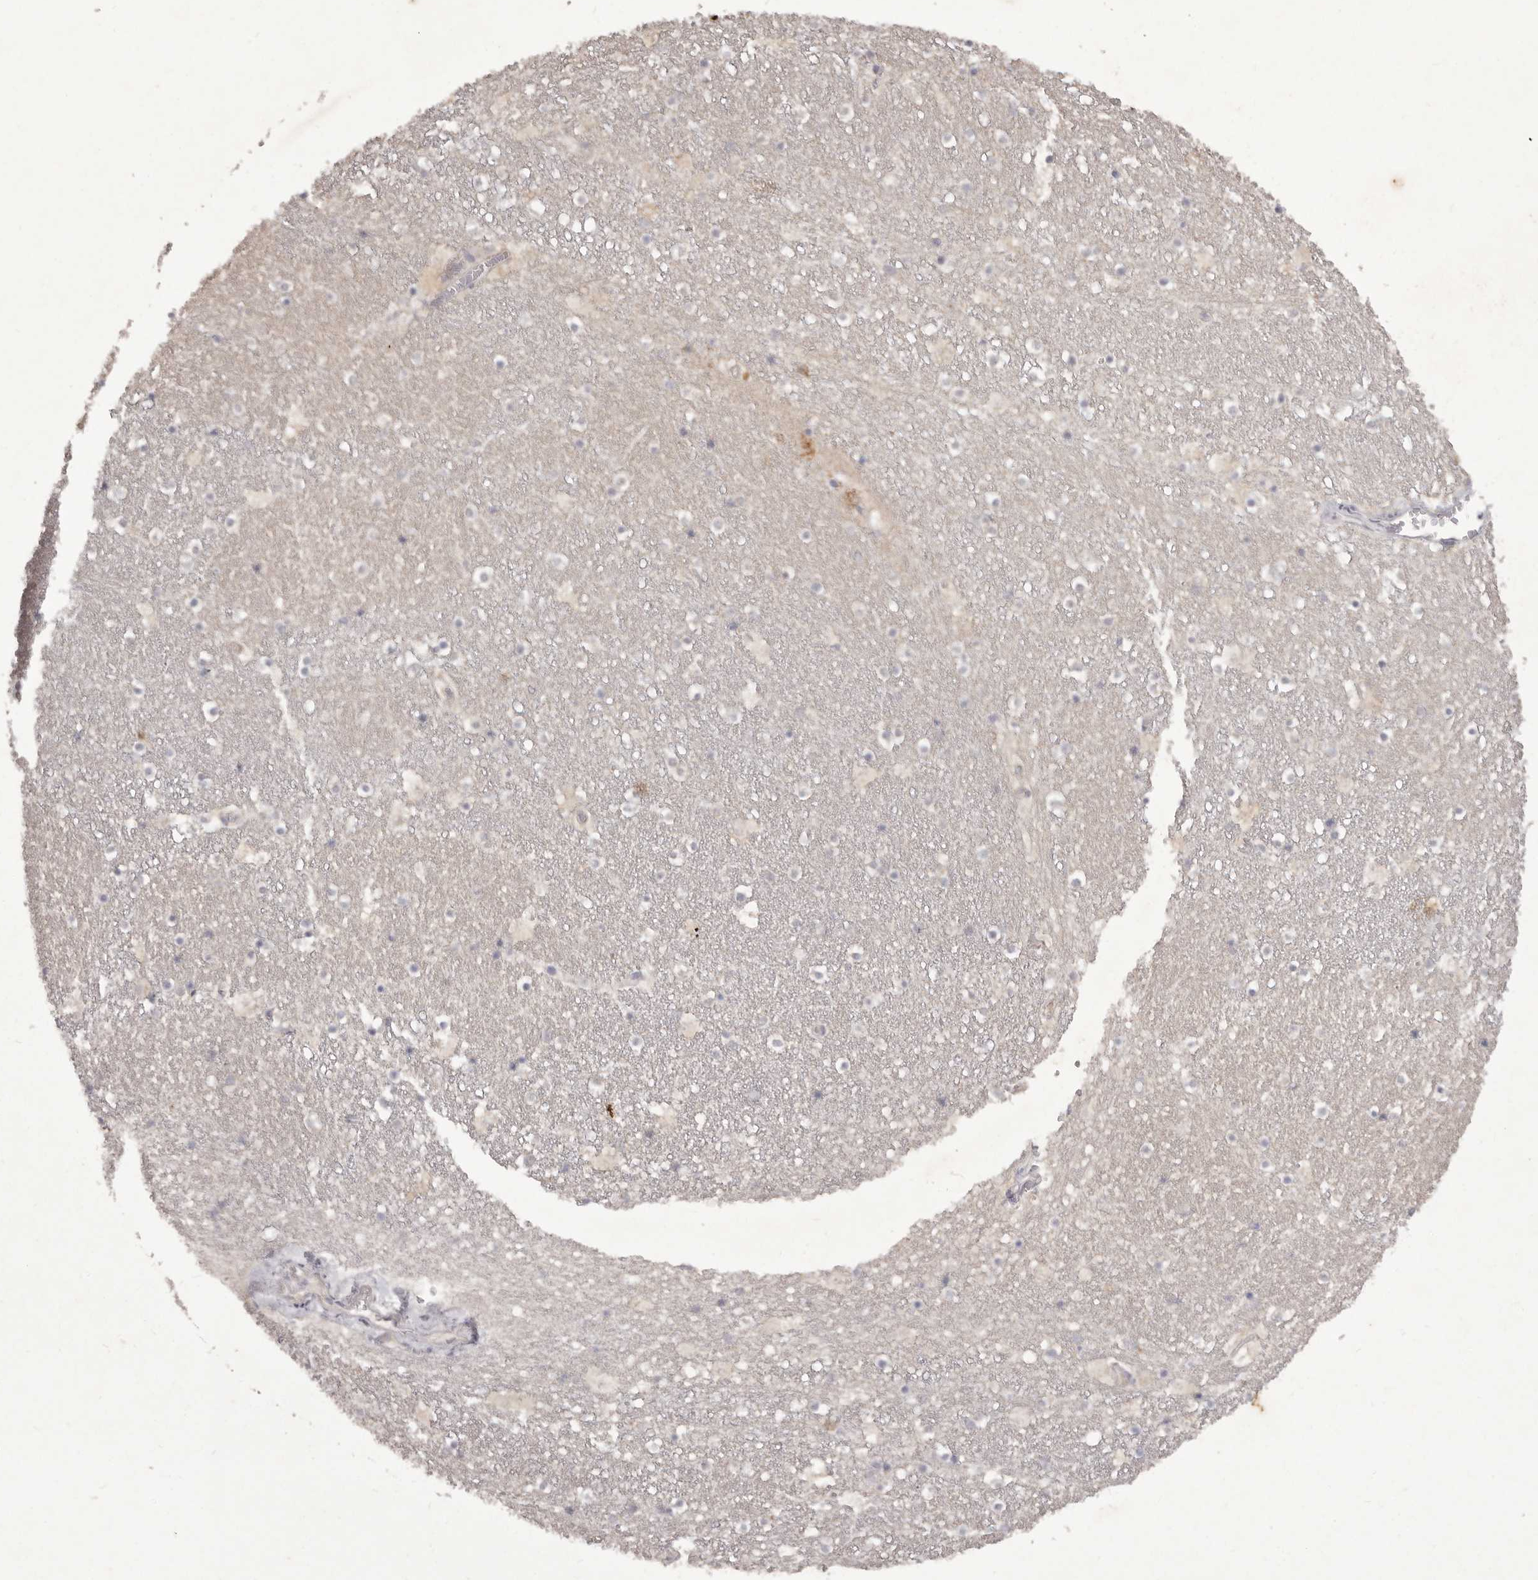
{"staining": {"intensity": "negative", "quantity": "none", "location": "none"}, "tissue": "caudate", "cell_type": "Glial cells", "image_type": "normal", "snomed": [{"axis": "morphology", "description": "Normal tissue, NOS"}, {"axis": "topography", "description": "Lateral ventricle wall"}], "caption": "This histopathology image is of benign caudate stained with immunohistochemistry (IHC) to label a protein in brown with the nuclei are counter-stained blue. There is no expression in glial cells.", "gene": "P2RX6", "patient": {"sex": "male", "age": 45}}